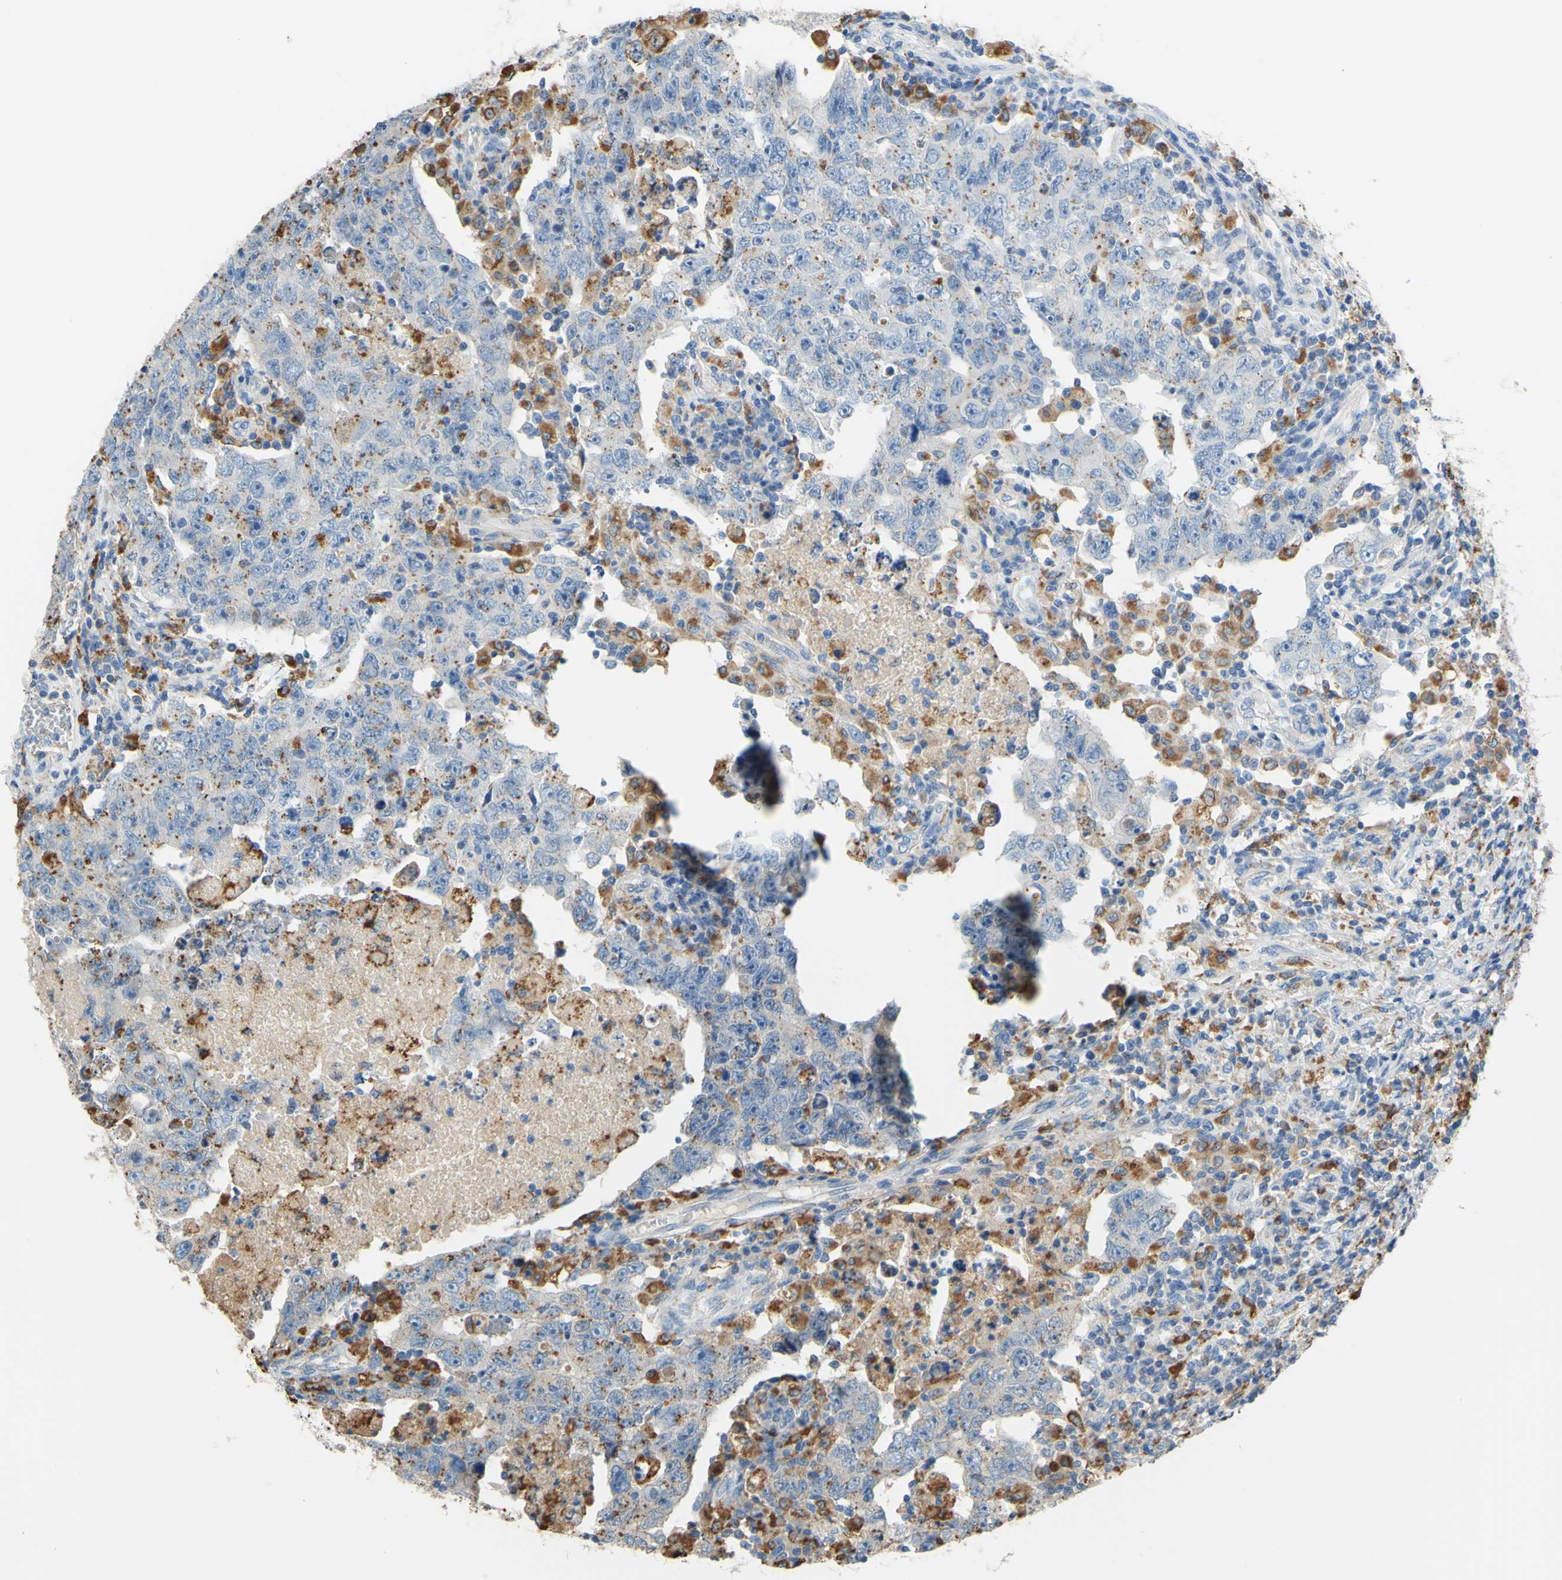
{"staining": {"intensity": "negative", "quantity": "none", "location": "none"}, "tissue": "testis cancer", "cell_type": "Tumor cells", "image_type": "cancer", "snomed": [{"axis": "morphology", "description": "Carcinoma, Embryonal, NOS"}, {"axis": "topography", "description": "Testis"}], "caption": "The image shows no significant positivity in tumor cells of testis cancer (embryonal carcinoma).", "gene": "CTSD", "patient": {"sex": "male", "age": 26}}